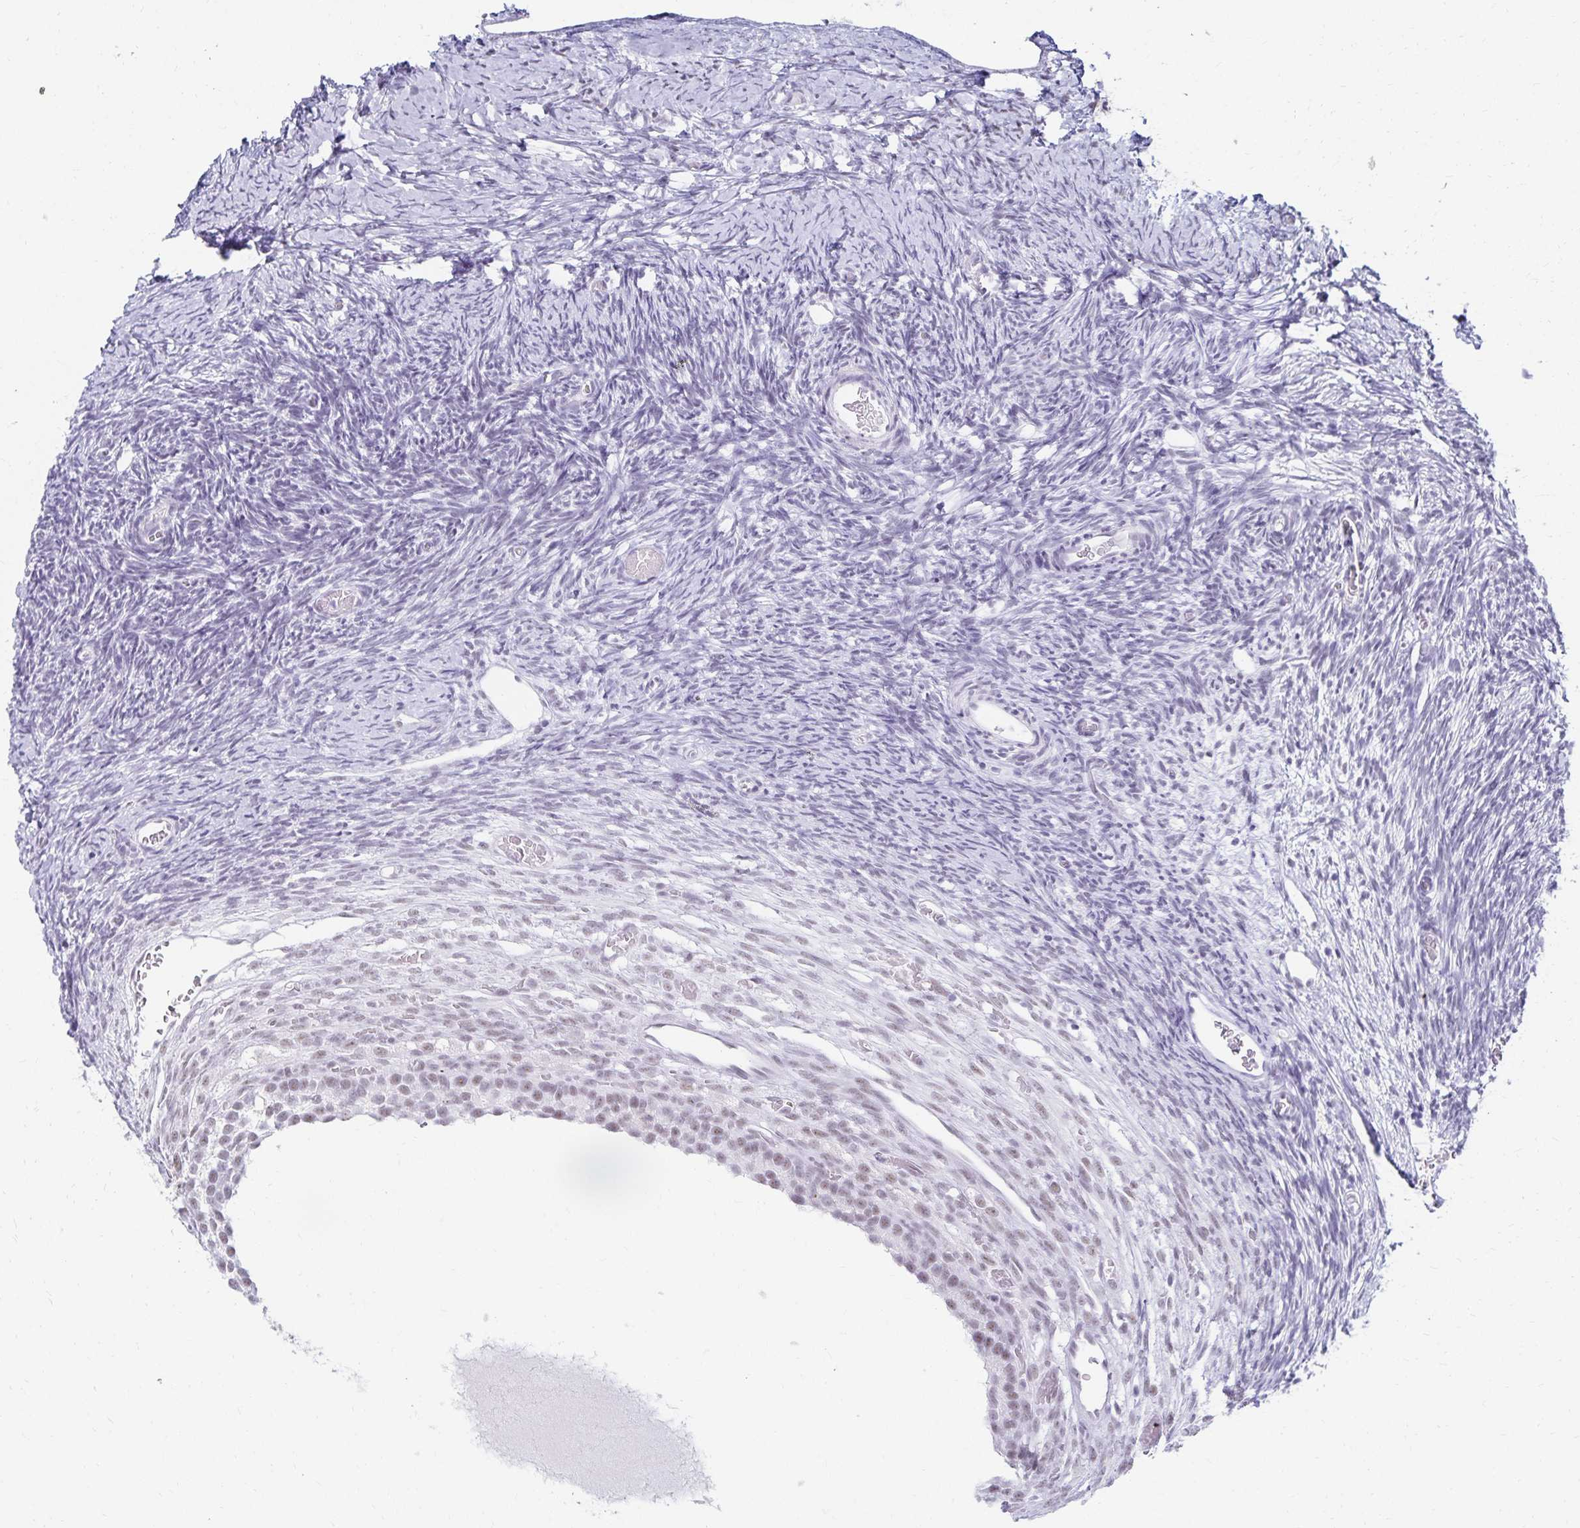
{"staining": {"intensity": "weak", "quantity": "25%-75%", "location": "nuclear"}, "tissue": "ovary", "cell_type": "Follicle cells", "image_type": "normal", "snomed": [{"axis": "morphology", "description": "Normal tissue, NOS"}, {"axis": "topography", "description": "Ovary"}], "caption": "Ovary stained with a brown dye exhibits weak nuclear positive positivity in about 25%-75% of follicle cells.", "gene": "C20orf85", "patient": {"sex": "female", "age": 39}}